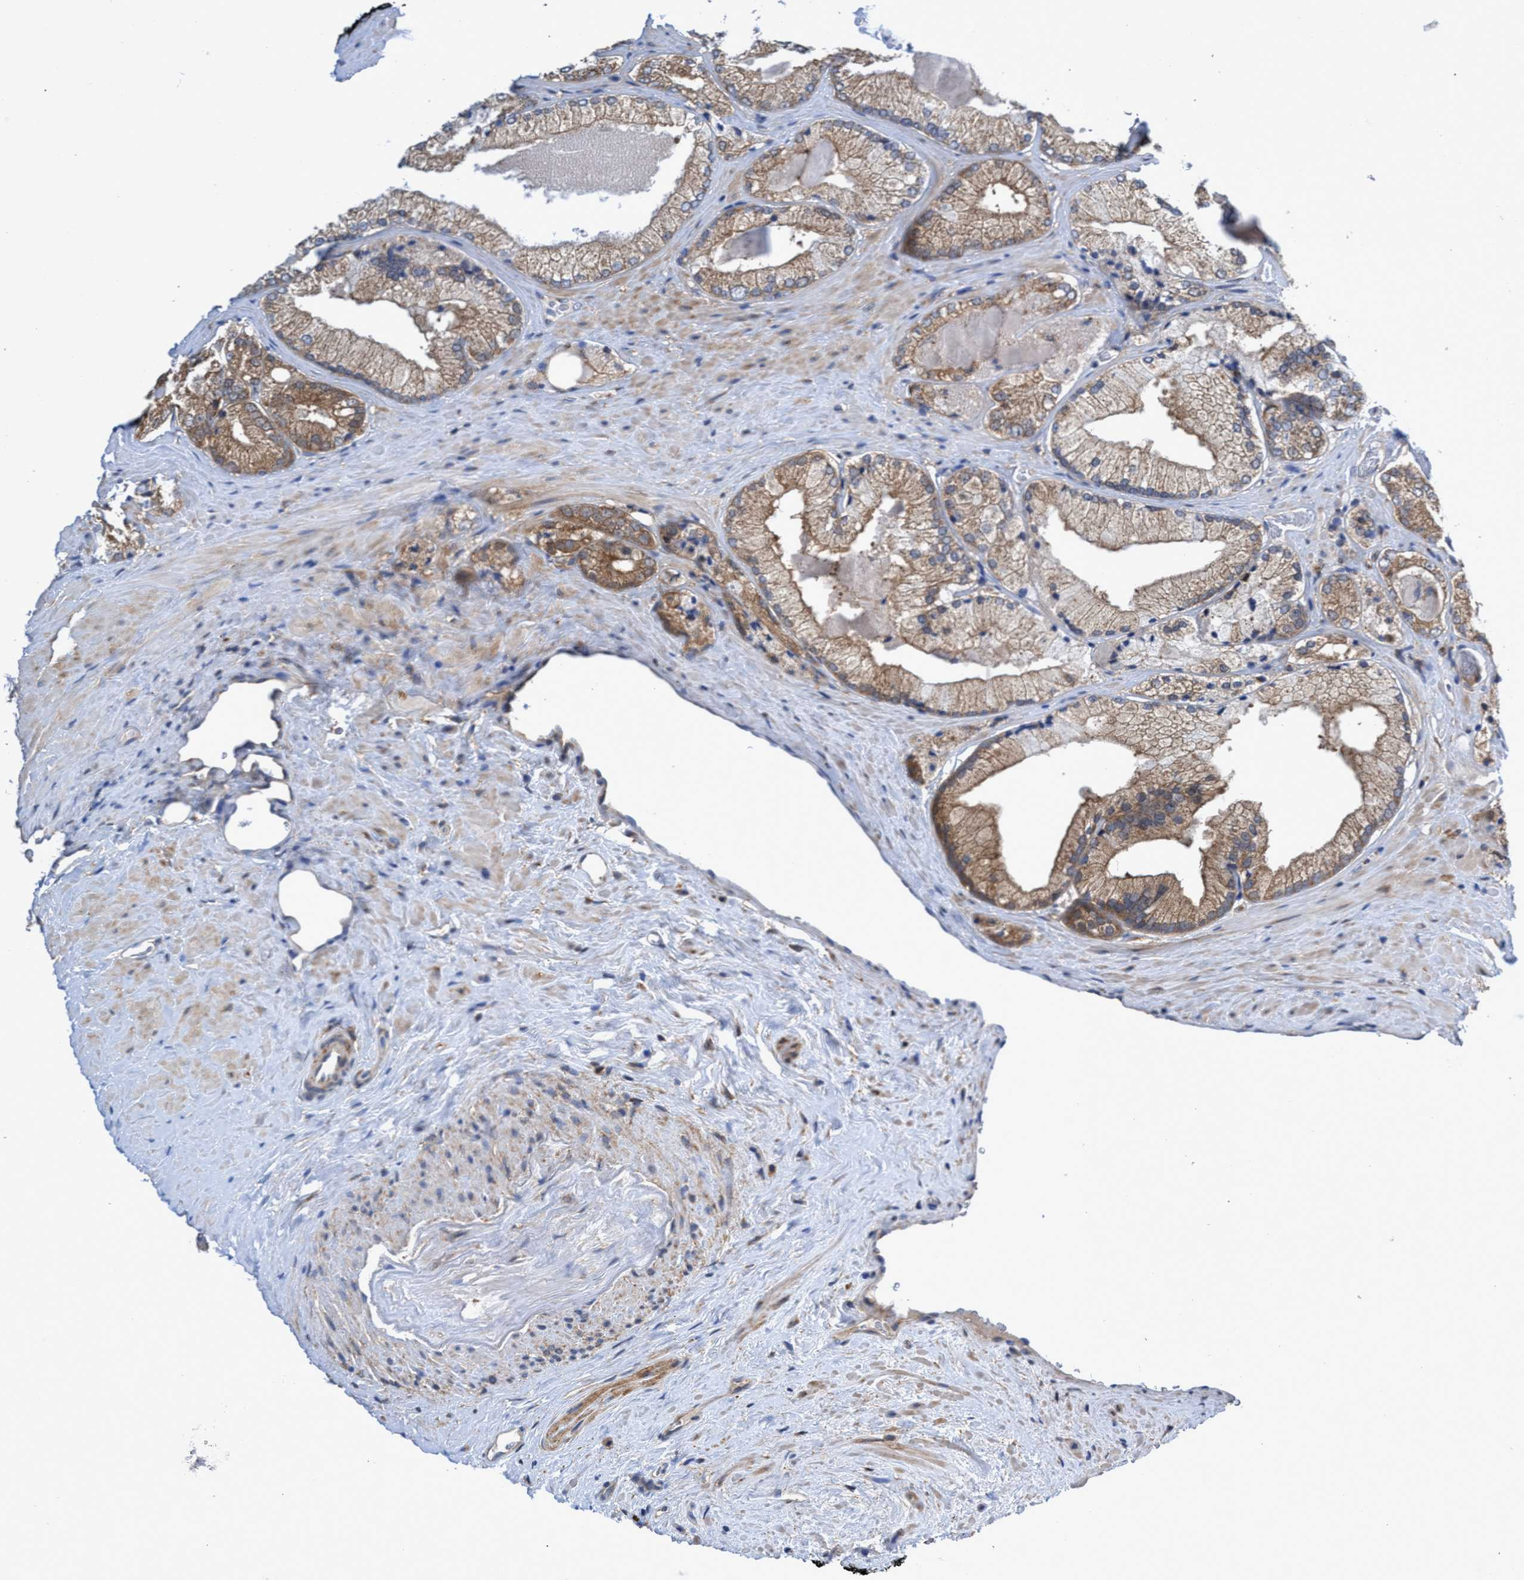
{"staining": {"intensity": "moderate", "quantity": ">75%", "location": "cytoplasmic/membranous"}, "tissue": "prostate cancer", "cell_type": "Tumor cells", "image_type": "cancer", "snomed": [{"axis": "morphology", "description": "Adenocarcinoma, Low grade"}, {"axis": "topography", "description": "Prostate"}], "caption": "Immunohistochemical staining of human prostate low-grade adenocarcinoma displays moderate cytoplasmic/membranous protein positivity in about >75% of tumor cells.", "gene": "CRYZ", "patient": {"sex": "male", "age": 65}}